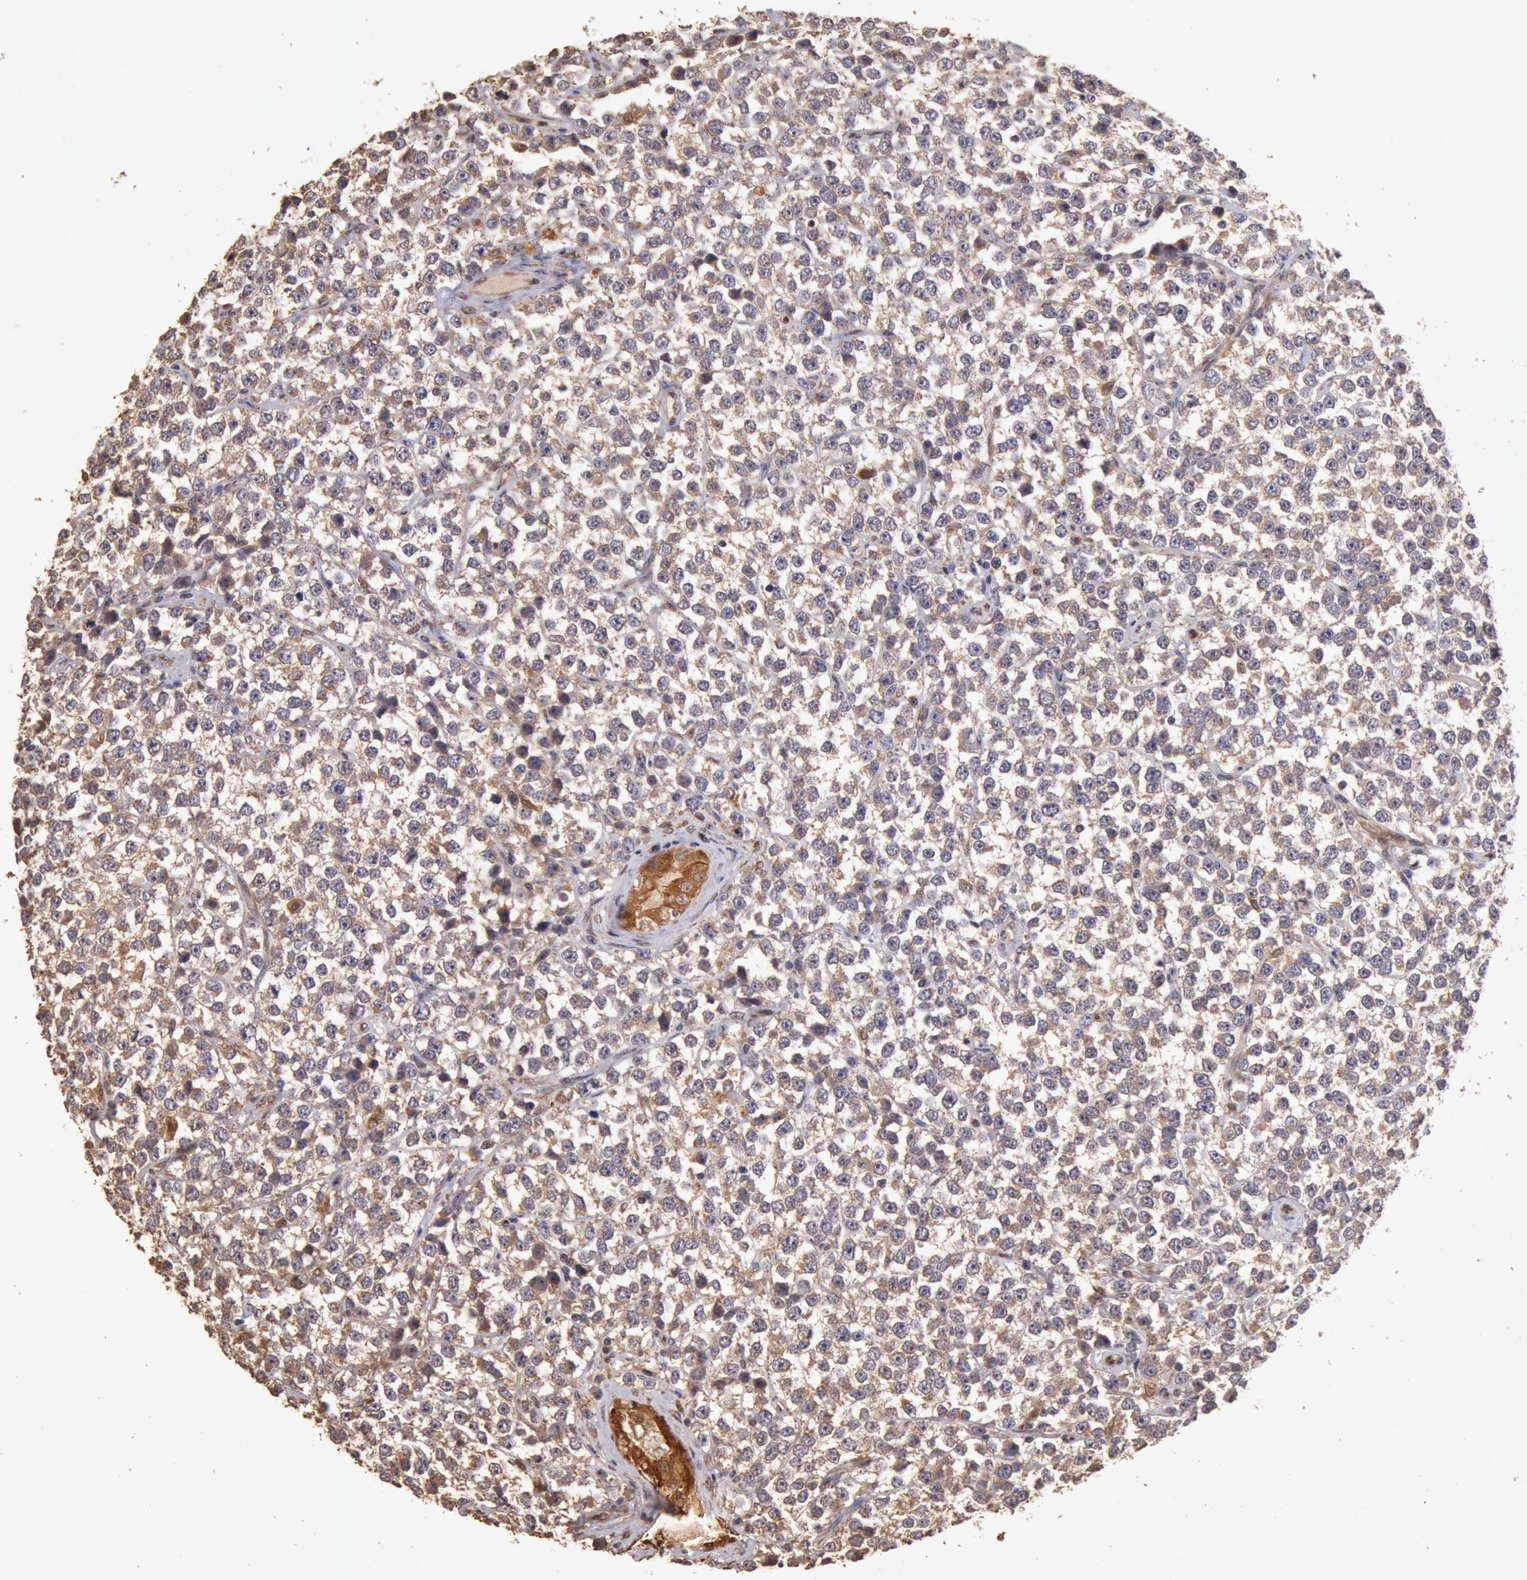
{"staining": {"intensity": "weak", "quantity": ">75%", "location": "cytoplasmic/membranous"}, "tissue": "testis cancer", "cell_type": "Tumor cells", "image_type": "cancer", "snomed": [{"axis": "morphology", "description": "Seminoma, NOS"}, {"axis": "topography", "description": "Testis"}], "caption": "Protein staining of testis seminoma tissue displays weak cytoplasmic/membranous expression in about >75% of tumor cells. Nuclei are stained in blue.", "gene": "COMT", "patient": {"sex": "male", "age": 25}}